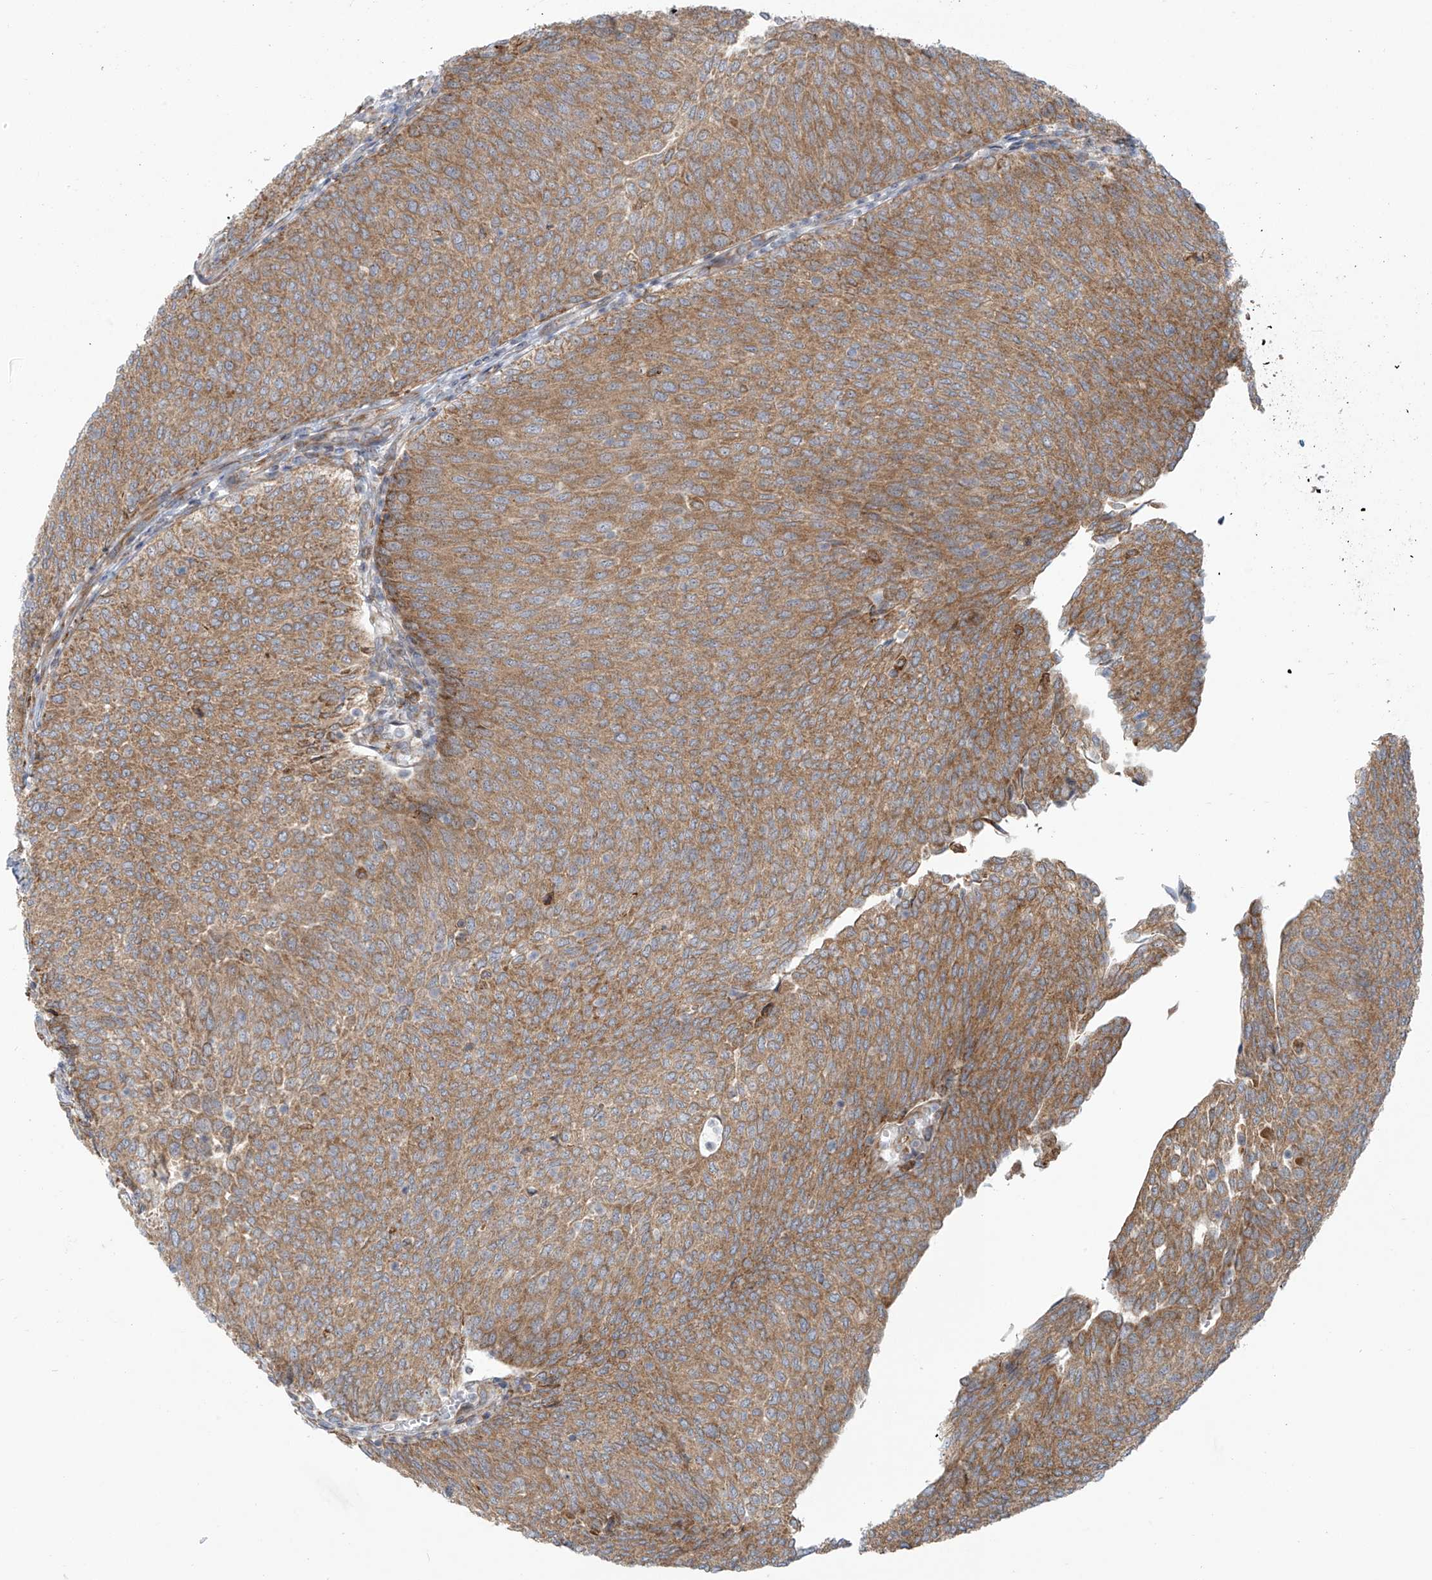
{"staining": {"intensity": "moderate", "quantity": ">75%", "location": "cytoplasmic/membranous"}, "tissue": "urothelial cancer", "cell_type": "Tumor cells", "image_type": "cancer", "snomed": [{"axis": "morphology", "description": "Urothelial carcinoma, Low grade"}, {"axis": "topography", "description": "Urinary bladder"}], "caption": "An immunohistochemistry (IHC) photomicrograph of tumor tissue is shown. Protein staining in brown highlights moderate cytoplasmic/membranous positivity in urothelial carcinoma (low-grade) within tumor cells.", "gene": "KATNIP", "patient": {"sex": "female", "age": 79}}